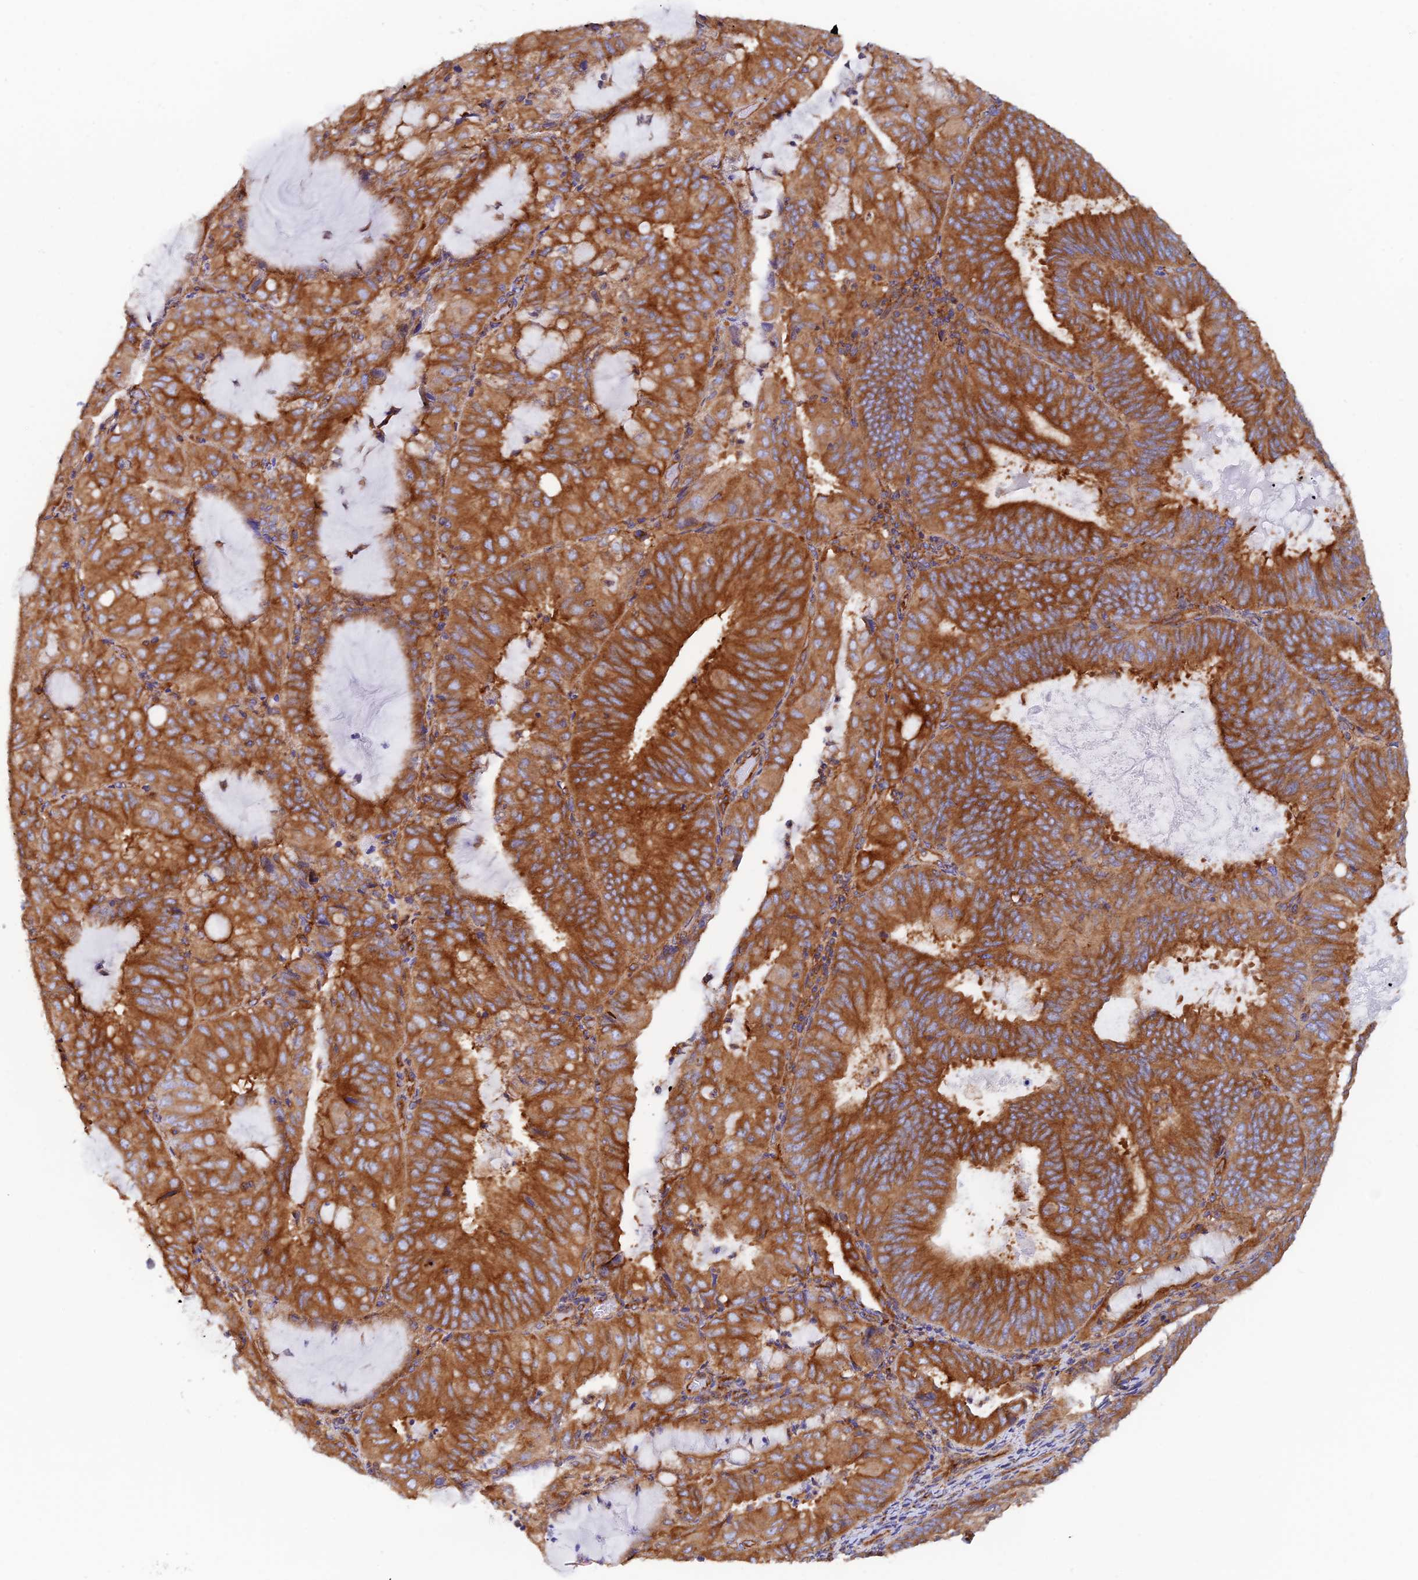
{"staining": {"intensity": "strong", "quantity": ">75%", "location": "cytoplasmic/membranous"}, "tissue": "endometrial cancer", "cell_type": "Tumor cells", "image_type": "cancer", "snomed": [{"axis": "morphology", "description": "Adenocarcinoma, NOS"}, {"axis": "topography", "description": "Endometrium"}], "caption": "The immunohistochemical stain labels strong cytoplasmic/membranous expression in tumor cells of adenocarcinoma (endometrial) tissue. (Stains: DAB (3,3'-diaminobenzidine) in brown, nuclei in blue, Microscopy: brightfield microscopy at high magnification).", "gene": "DCTN2", "patient": {"sex": "female", "age": 81}}